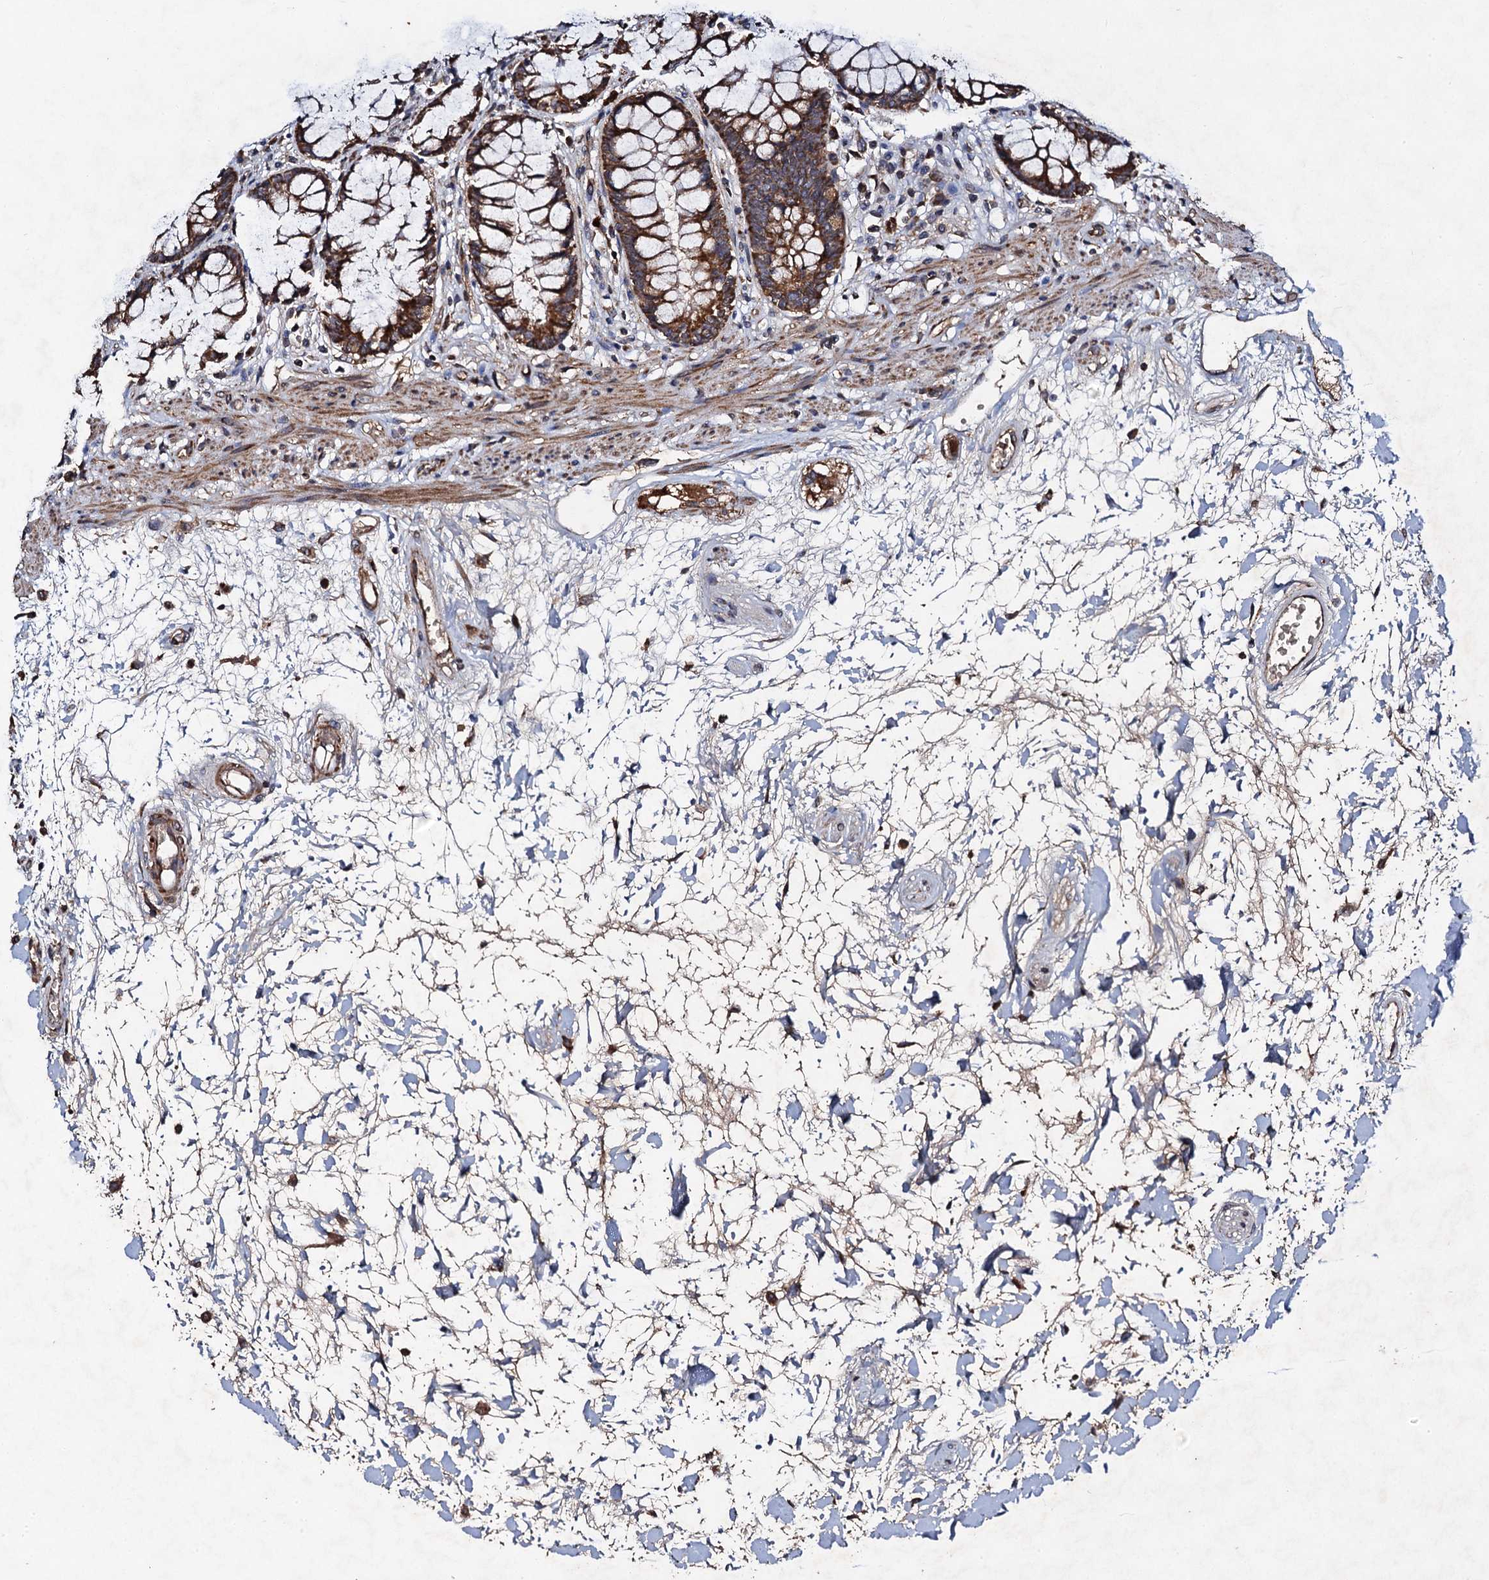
{"staining": {"intensity": "moderate", "quantity": ">75%", "location": "cytoplasmic/membranous"}, "tissue": "rectum", "cell_type": "Glandular cells", "image_type": "normal", "snomed": [{"axis": "morphology", "description": "Normal tissue, NOS"}, {"axis": "topography", "description": "Rectum"}], "caption": "Immunohistochemistry (IHC) micrograph of normal rectum stained for a protein (brown), which demonstrates medium levels of moderate cytoplasmic/membranous expression in about >75% of glandular cells.", "gene": "NDUFA13", "patient": {"sex": "male", "age": 64}}